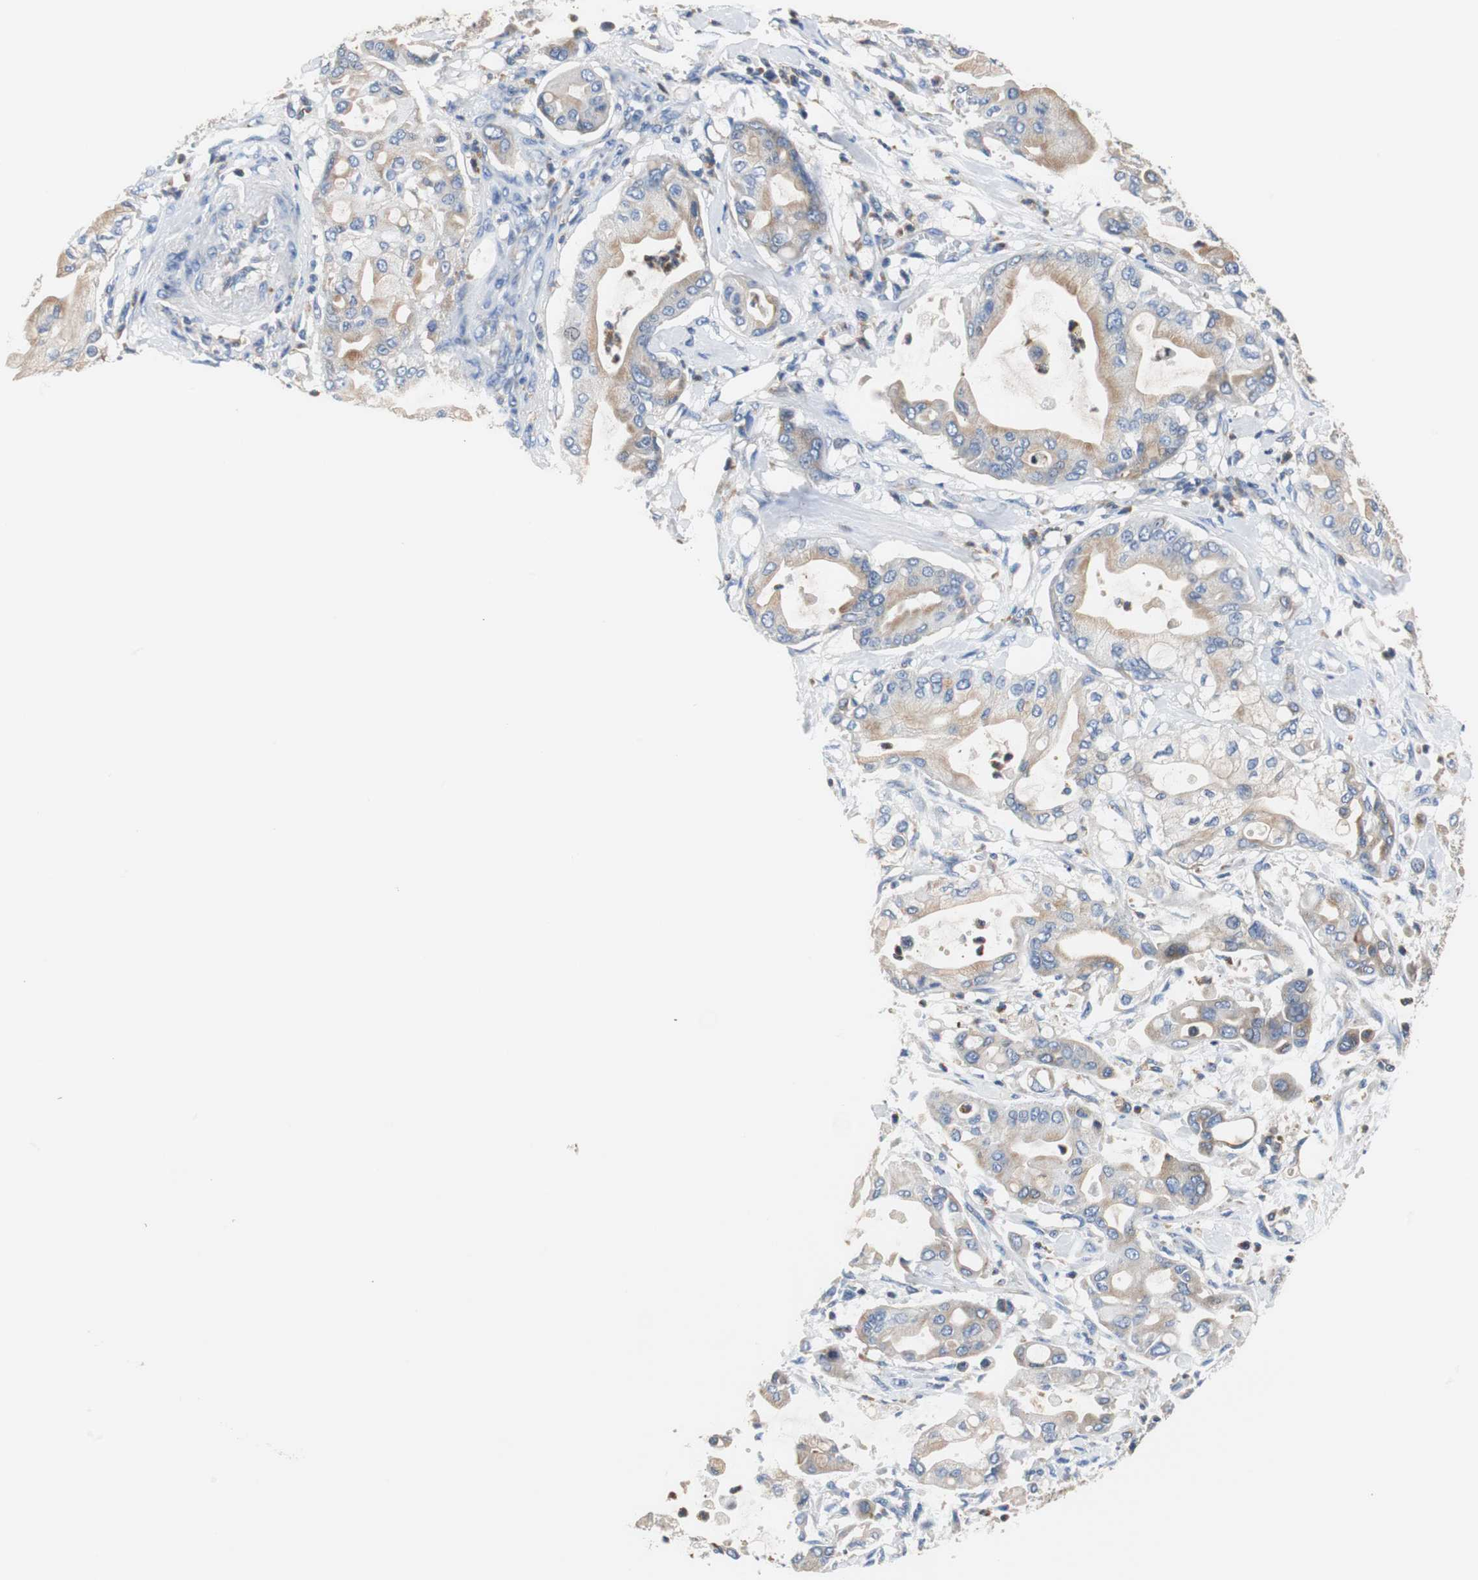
{"staining": {"intensity": "moderate", "quantity": ">75%", "location": "cytoplasmic/membranous"}, "tissue": "pancreatic cancer", "cell_type": "Tumor cells", "image_type": "cancer", "snomed": [{"axis": "morphology", "description": "Adenocarcinoma, NOS"}, {"axis": "morphology", "description": "Adenocarcinoma, metastatic, NOS"}, {"axis": "topography", "description": "Lymph node"}, {"axis": "topography", "description": "Pancreas"}, {"axis": "topography", "description": "Duodenum"}], "caption": "Protein expression analysis of pancreatic adenocarcinoma shows moderate cytoplasmic/membranous positivity in approximately >75% of tumor cells.", "gene": "VAMP8", "patient": {"sex": "female", "age": 64}}